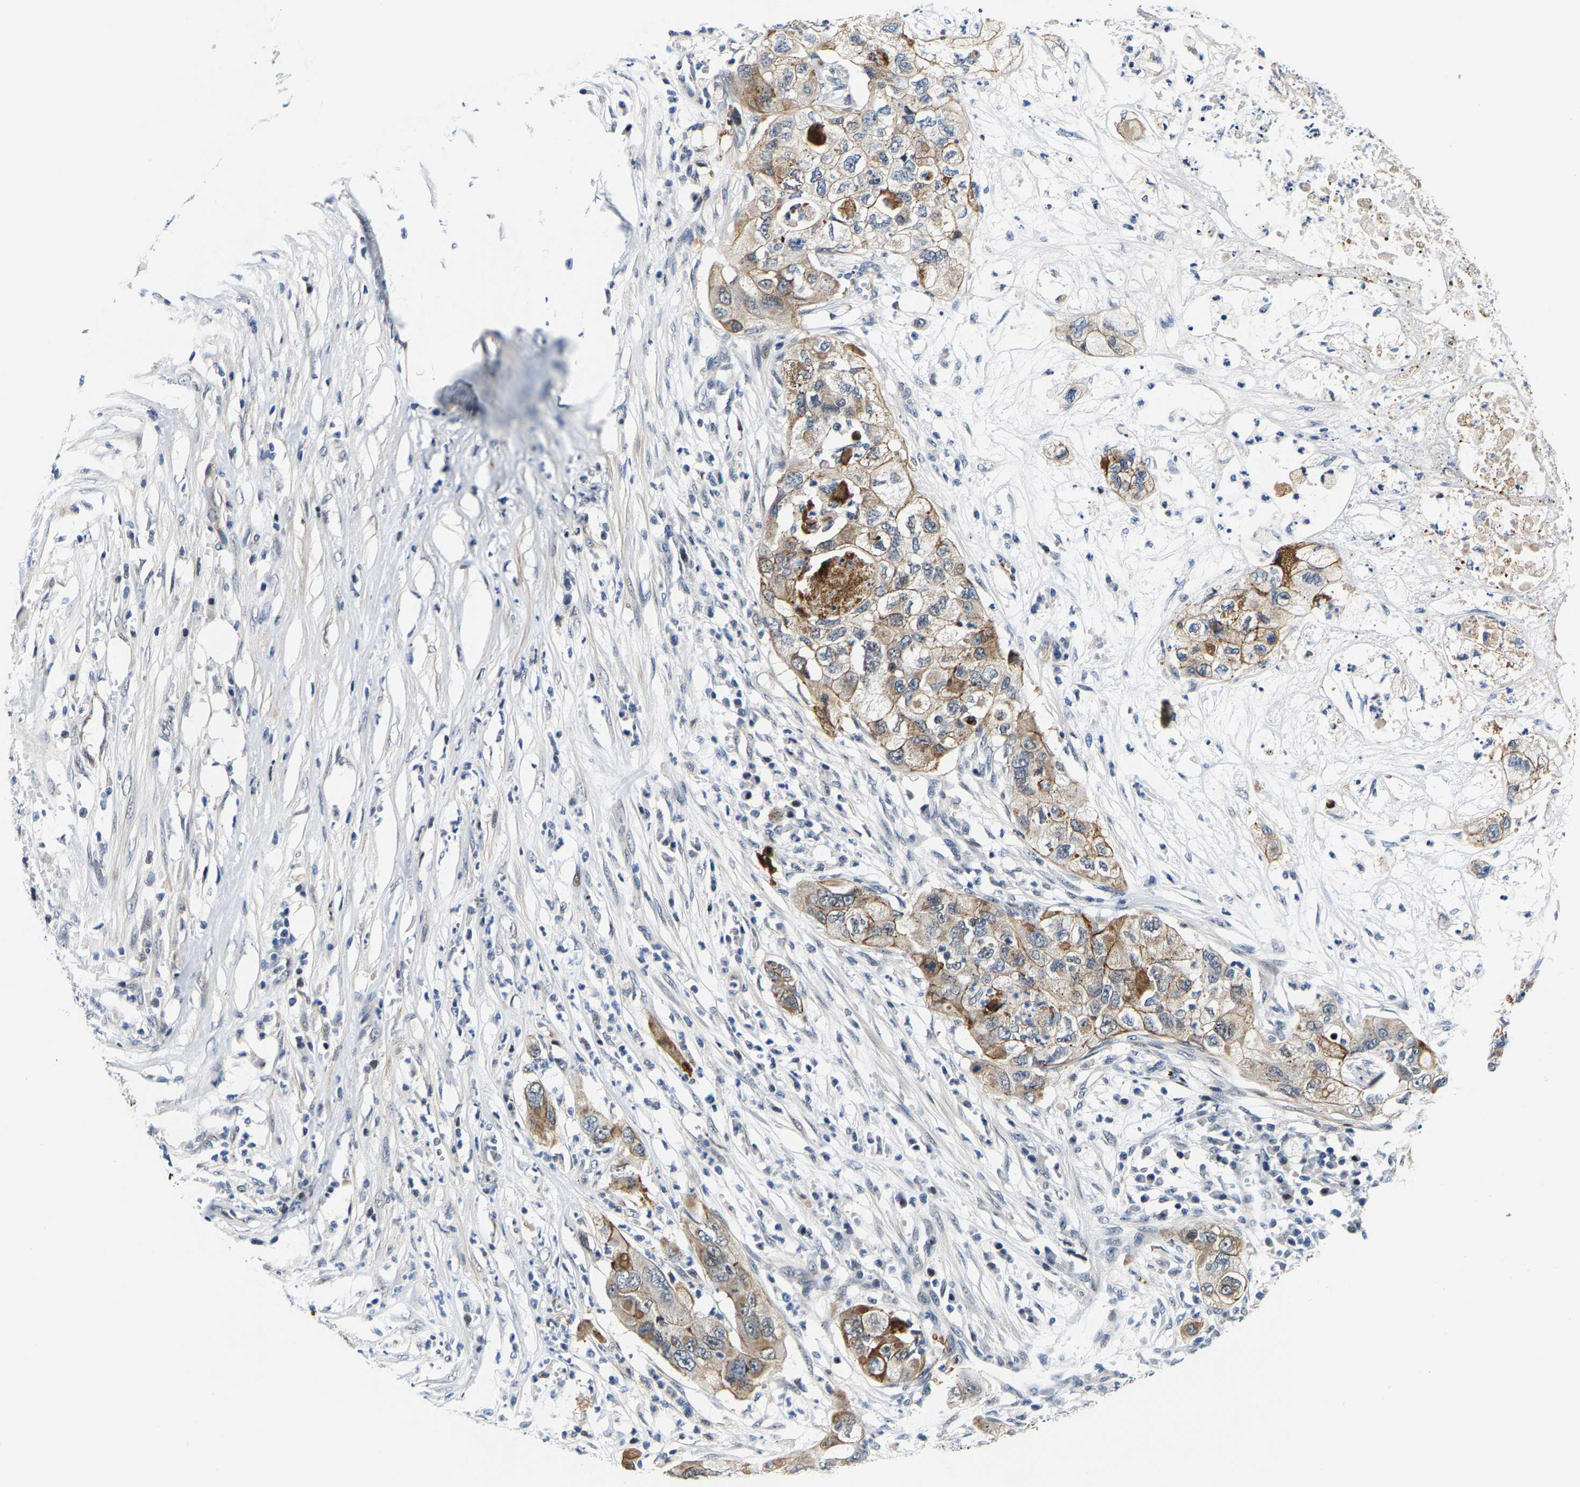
{"staining": {"intensity": "weak", "quantity": ">75%", "location": "cytoplasmic/membranous"}, "tissue": "pancreatic cancer", "cell_type": "Tumor cells", "image_type": "cancer", "snomed": [{"axis": "morphology", "description": "Adenocarcinoma, NOS"}, {"axis": "topography", "description": "Pancreas"}], "caption": "Pancreatic adenocarcinoma tissue demonstrates weak cytoplasmic/membranous staining in approximately >75% of tumor cells", "gene": "GTPBP10", "patient": {"sex": "female", "age": 78}}